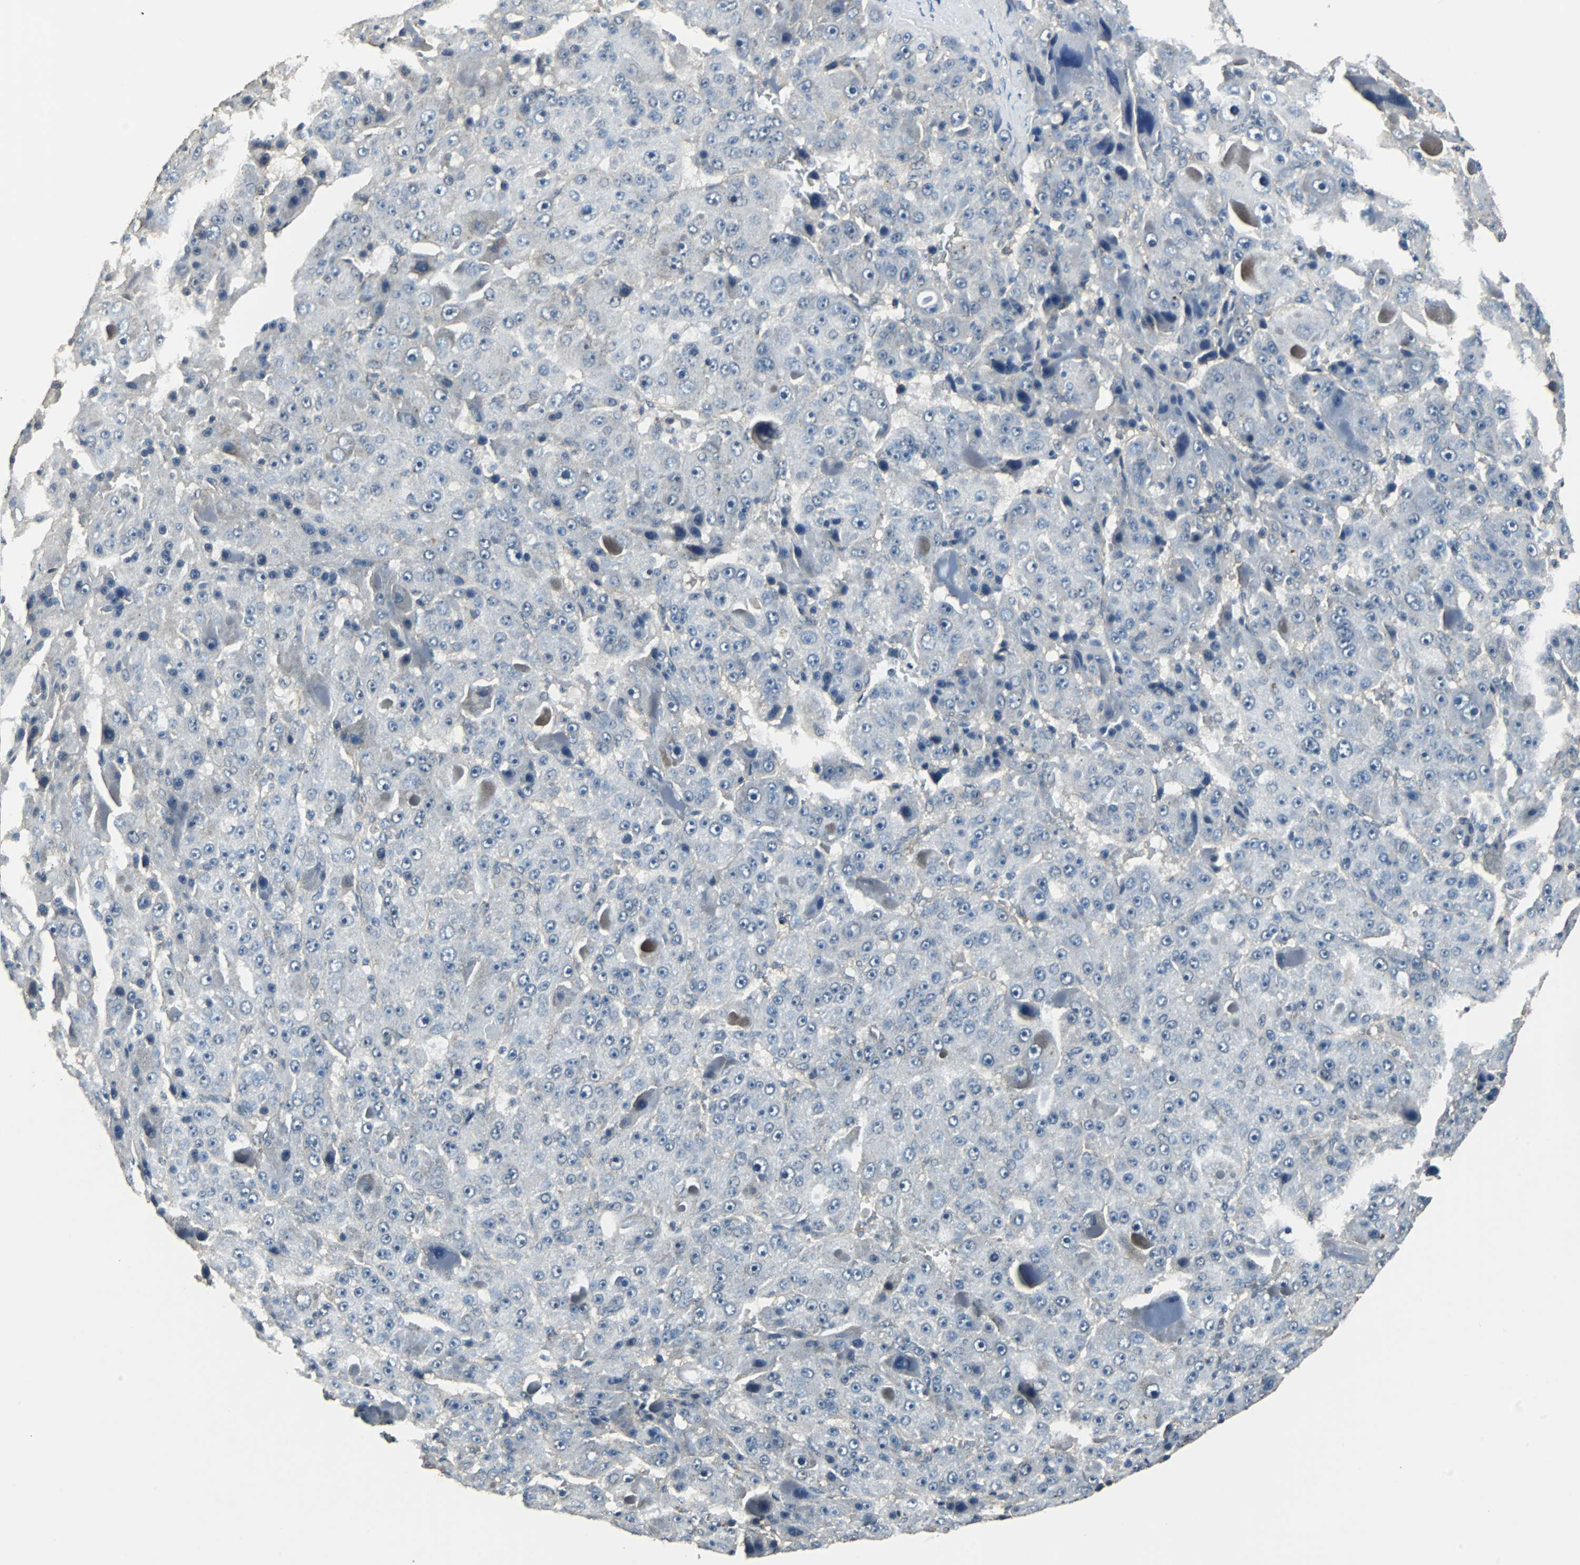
{"staining": {"intensity": "negative", "quantity": "none", "location": "none"}, "tissue": "liver cancer", "cell_type": "Tumor cells", "image_type": "cancer", "snomed": [{"axis": "morphology", "description": "Carcinoma, Hepatocellular, NOS"}, {"axis": "topography", "description": "Liver"}], "caption": "Liver hepatocellular carcinoma was stained to show a protein in brown. There is no significant staining in tumor cells. The staining is performed using DAB brown chromogen with nuclei counter-stained in using hematoxylin.", "gene": "VBP1", "patient": {"sex": "male", "age": 76}}